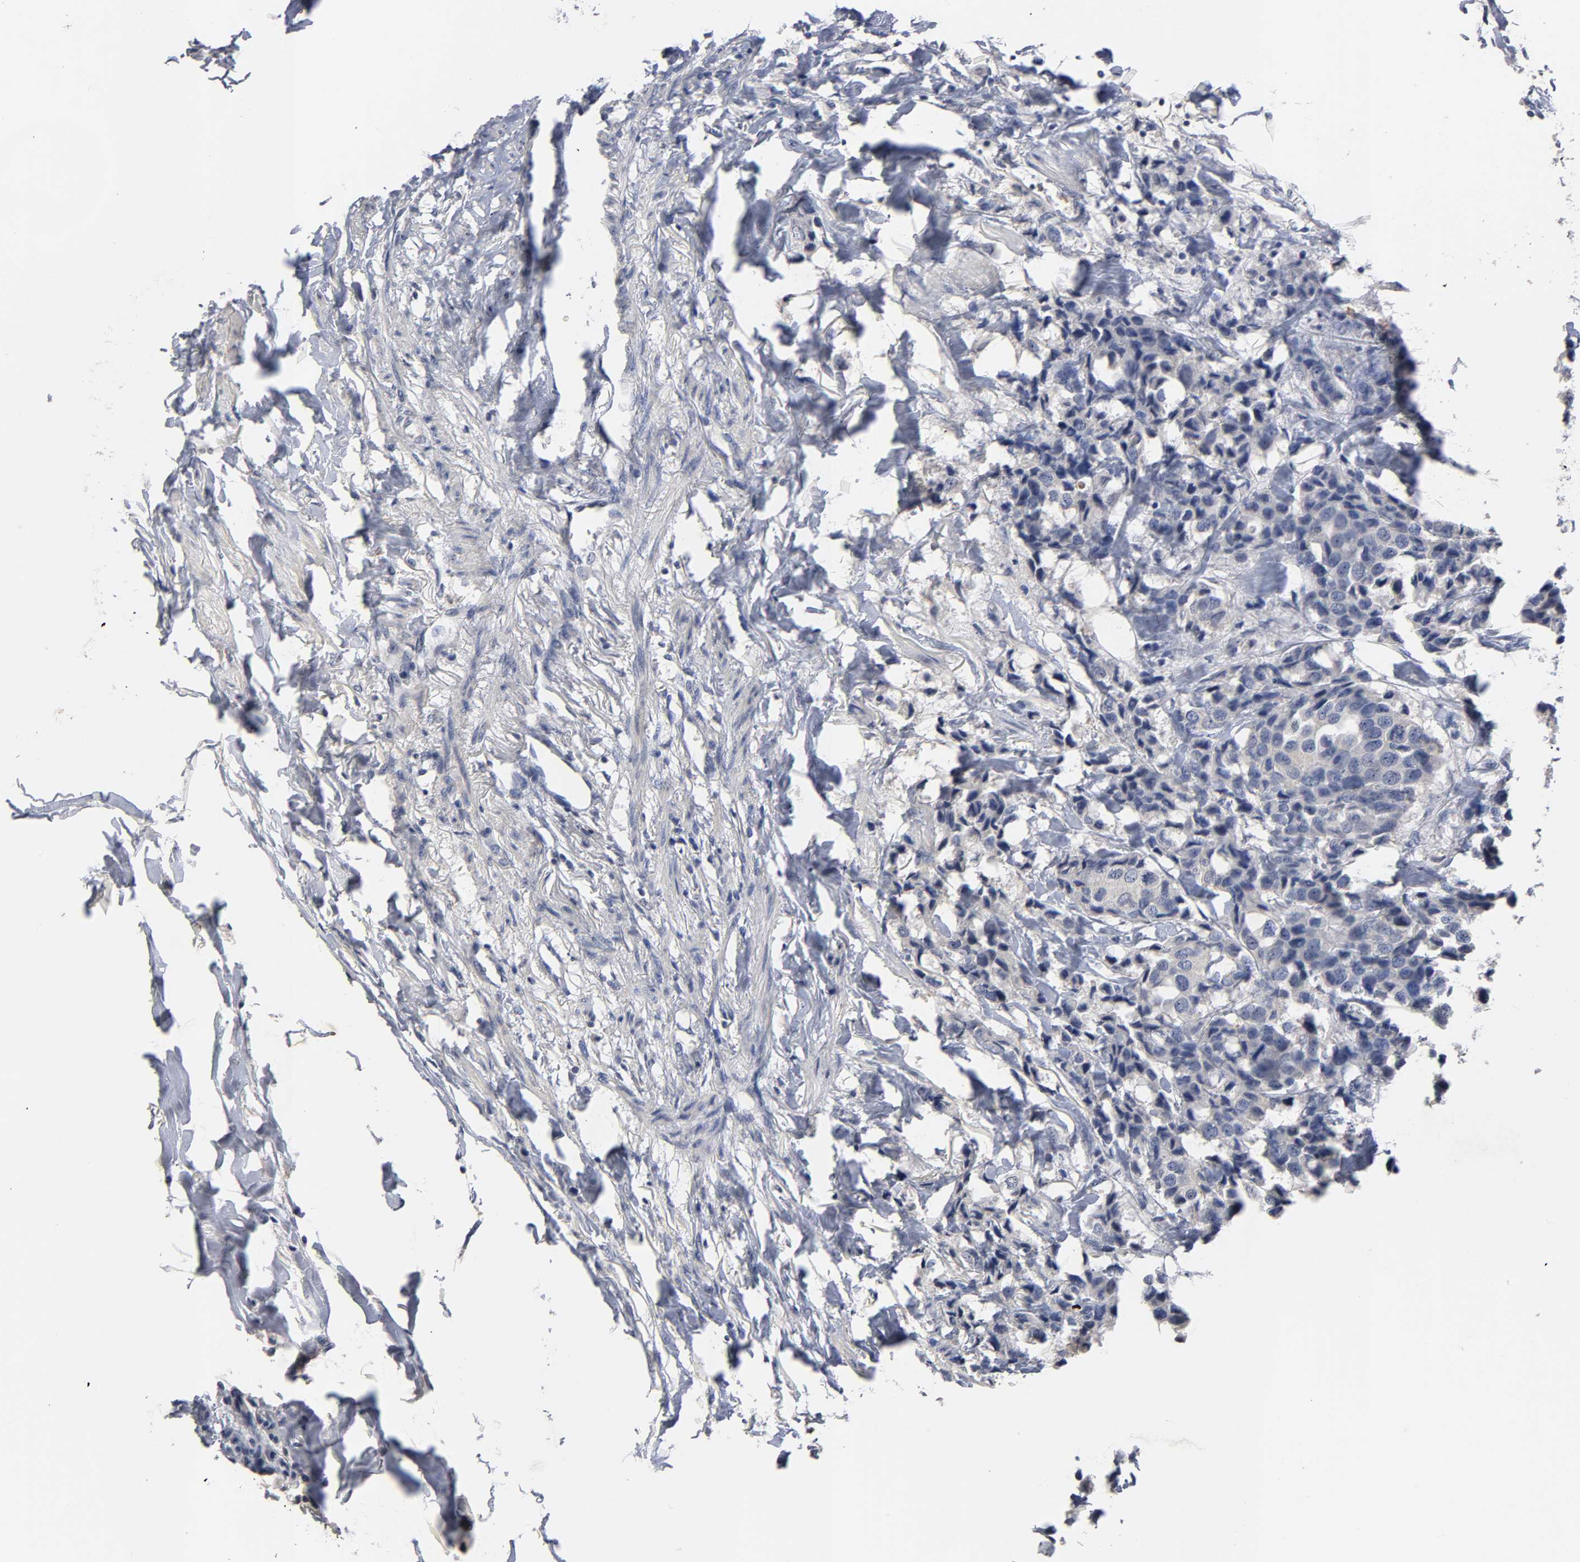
{"staining": {"intensity": "negative", "quantity": "none", "location": "none"}, "tissue": "breast cancer", "cell_type": "Tumor cells", "image_type": "cancer", "snomed": [{"axis": "morphology", "description": "Duct carcinoma"}, {"axis": "topography", "description": "Breast"}], "caption": "Tumor cells are negative for brown protein staining in breast cancer (invasive ductal carcinoma). (DAB IHC with hematoxylin counter stain).", "gene": "OVOL1", "patient": {"sex": "female", "age": 80}}